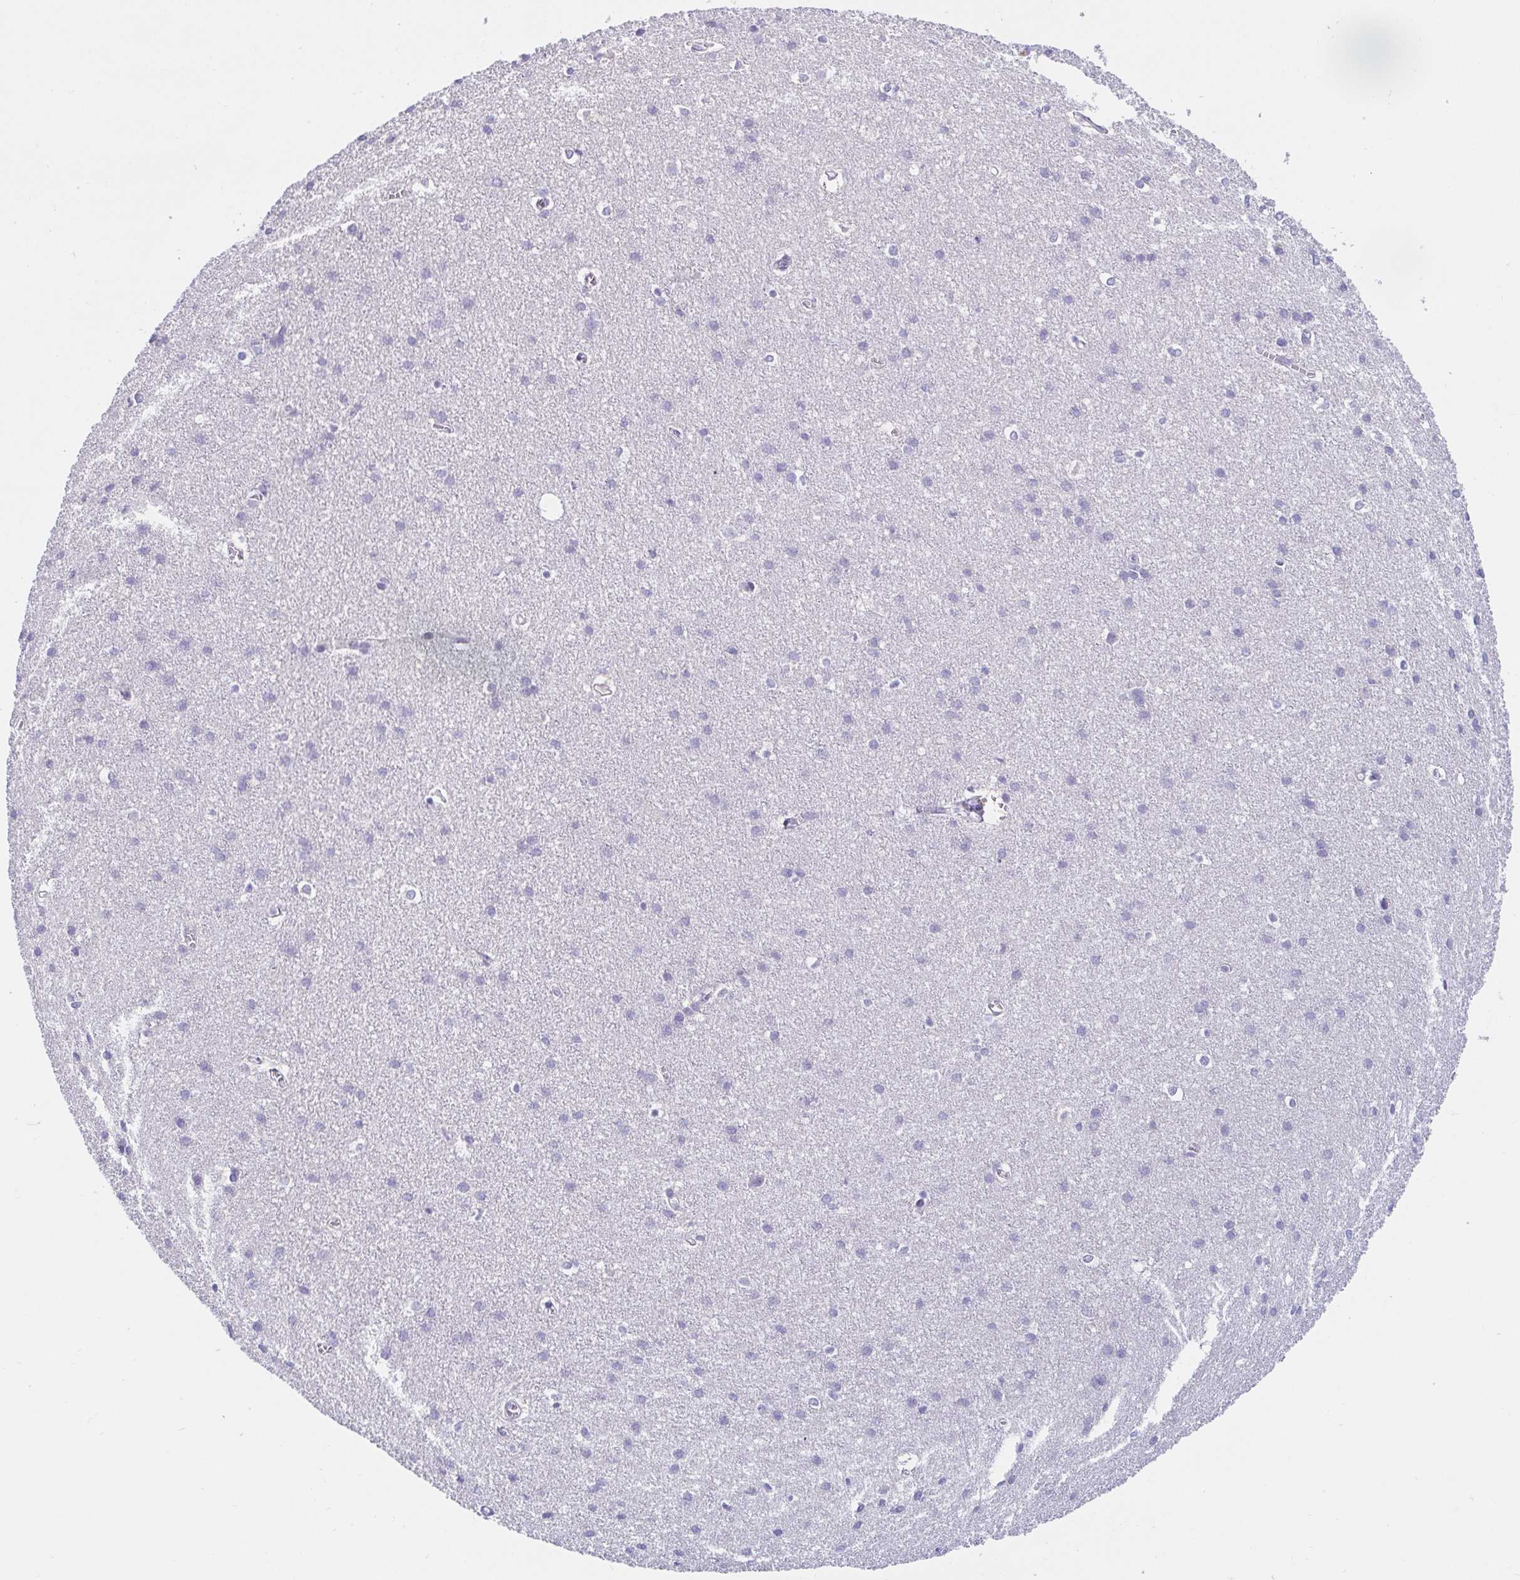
{"staining": {"intensity": "negative", "quantity": "none", "location": "none"}, "tissue": "cerebral cortex", "cell_type": "Endothelial cells", "image_type": "normal", "snomed": [{"axis": "morphology", "description": "Normal tissue, NOS"}, {"axis": "topography", "description": "Cerebral cortex"}], "caption": "This is a histopathology image of IHC staining of unremarkable cerebral cortex, which shows no positivity in endothelial cells. (Brightfield microscopy of DAB (3,3'-diaminobenzidine) IHC at high magnification).", "gene": "C4orf17", "patient": {"sex": "male", "age": 37}}